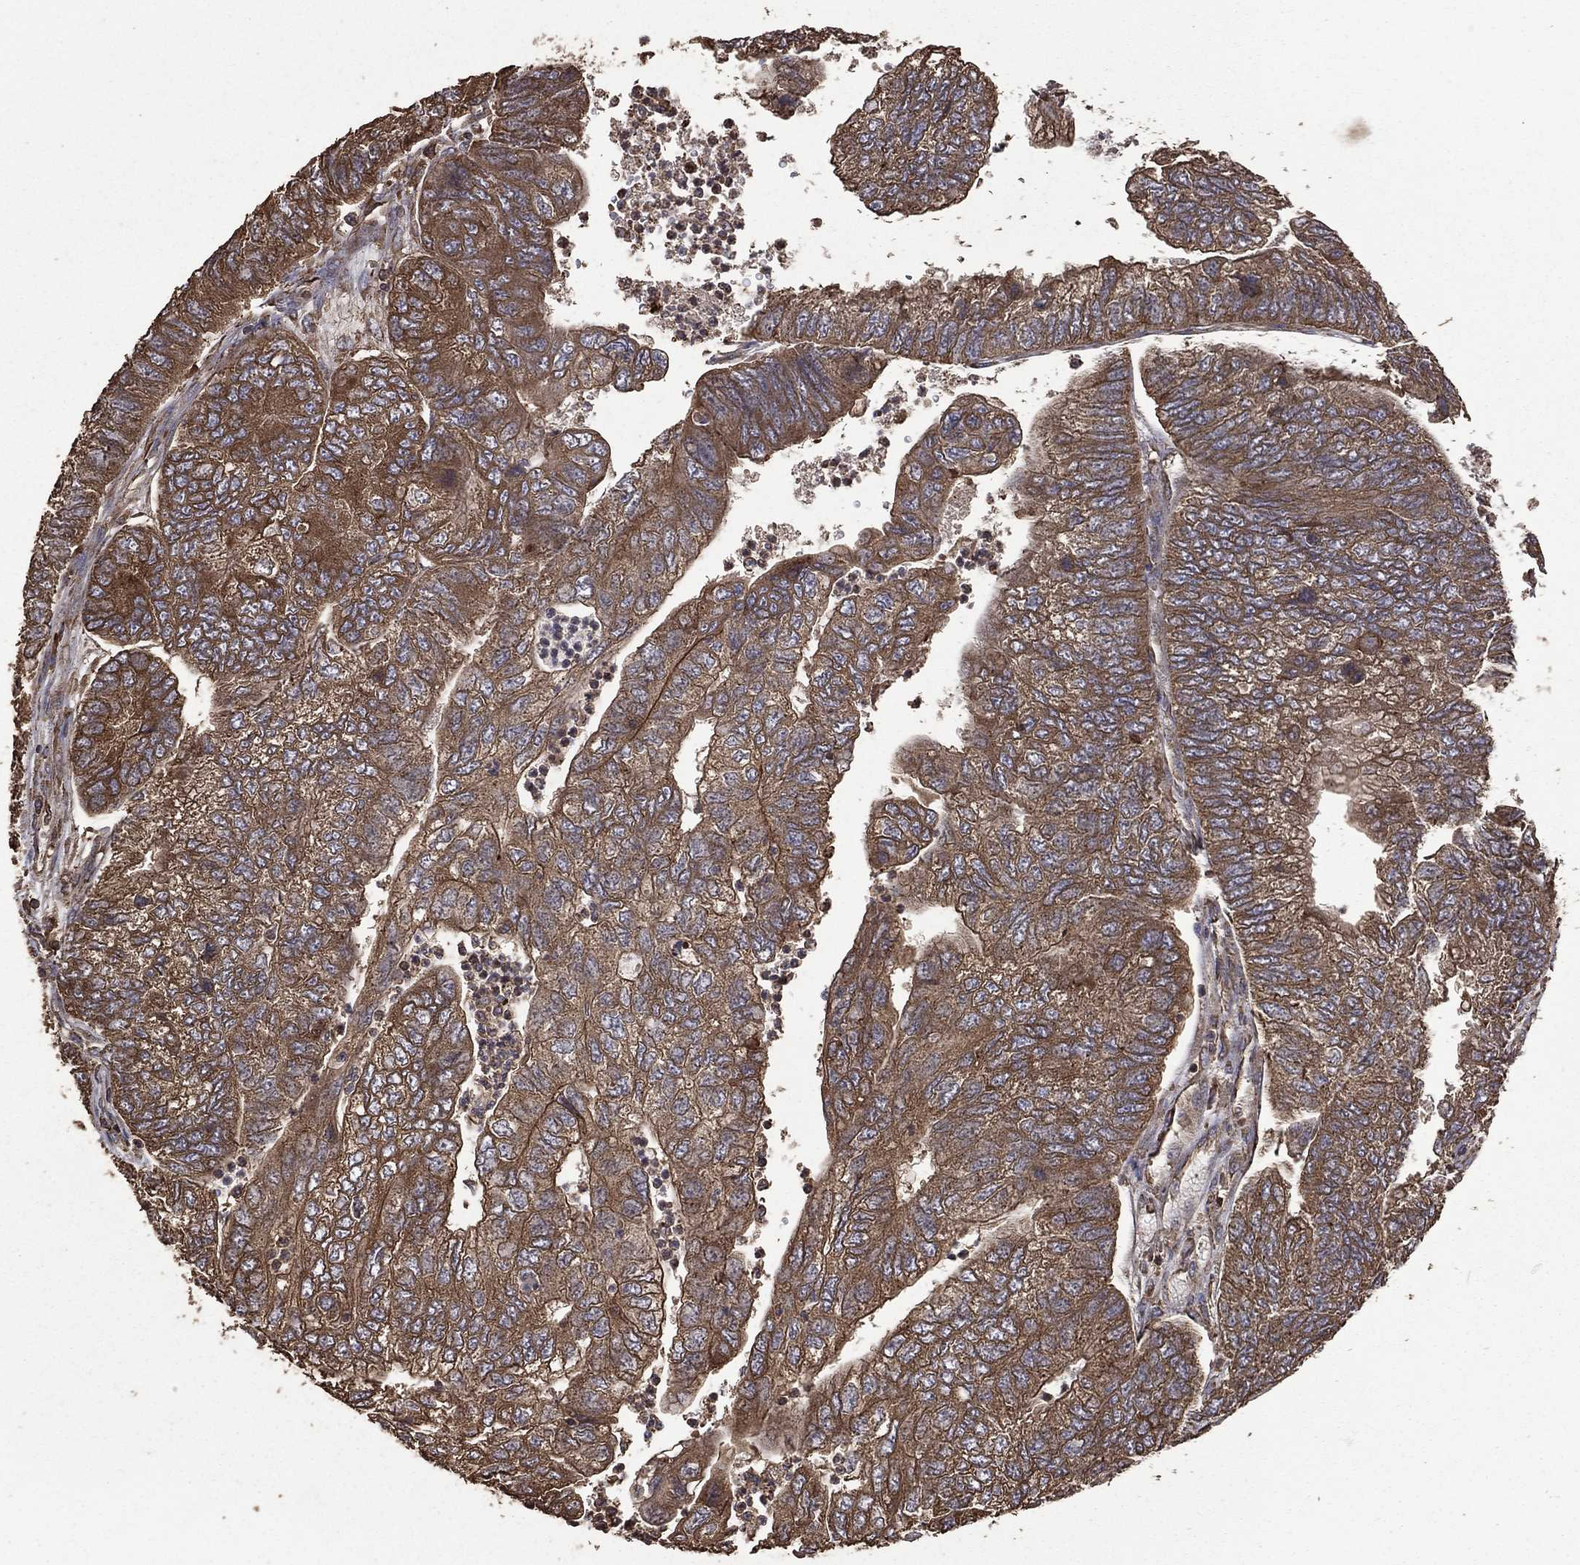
{"staining": {"intensity": "moderate", "quantity": ">75%", "location": "cytoplasmic/membranous"}, "tissue": "colorectal cancer", "cell_type": "Tumor cells", "image_type": "cancer", "snomed": [{"axis": "morphology", "description": "Adenocarcinoma, NOS"}, {"axis": "topography", "description": "Colon"}], "caption": "Colorectal cancer (adenocarcinoma) stained for a protein (brown) reveals moderate cytoplasmic/membranous positive expression in about >75% of tumor cells.", "gene": "METTL27", "patient": {"sex": "female", "age": 67}}